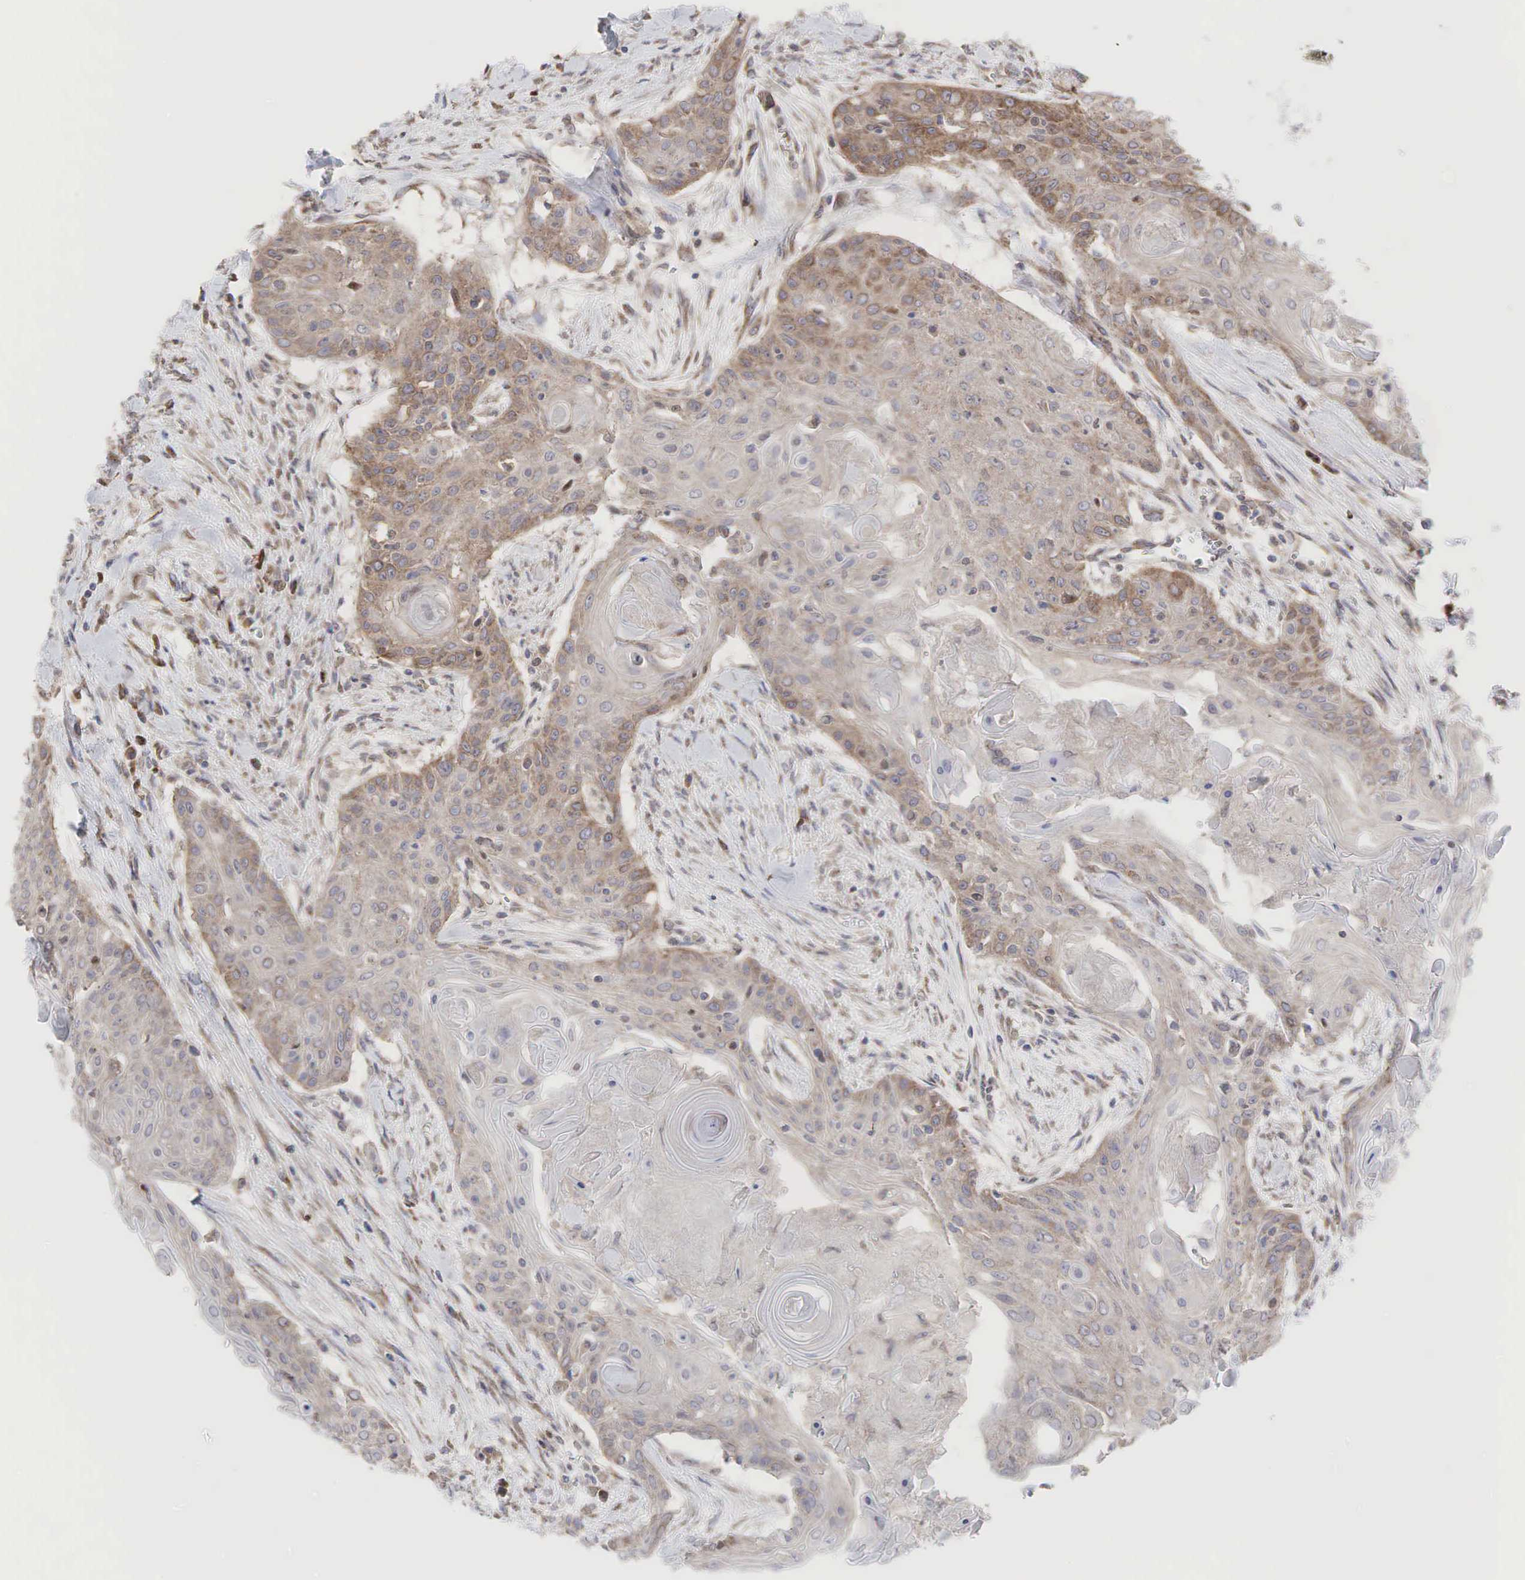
{"staining": {"intensity": "weak", "quantity": ">75%", "location": "cytoplasmic/membranous"}, "tissue": "head and neck cancer", "cell_type": "Tumor cells", "image_type": "cancer", "snomed": [{"axis": "morphology", "description": "Squamous cell carcinoma, NOS"}, {"axis": "morphology", "description": "Squamous cell carcinoma, metastatic, NOS"}, {"axis": "topography", "description": "Lymph node"}, {"axis": "topography", "description": "Salivary gland"}, {"axis": "topography", "description": "Head-Neck"}], "caption": "An IHC image of tumor tissue is shown. Protein staining in brown shows weak cytoplasmic/membranous positivity in head and neck cancer within tumor cells.", "gene": "PABPC5", "patient": {"sex": "female", "age": 74}}